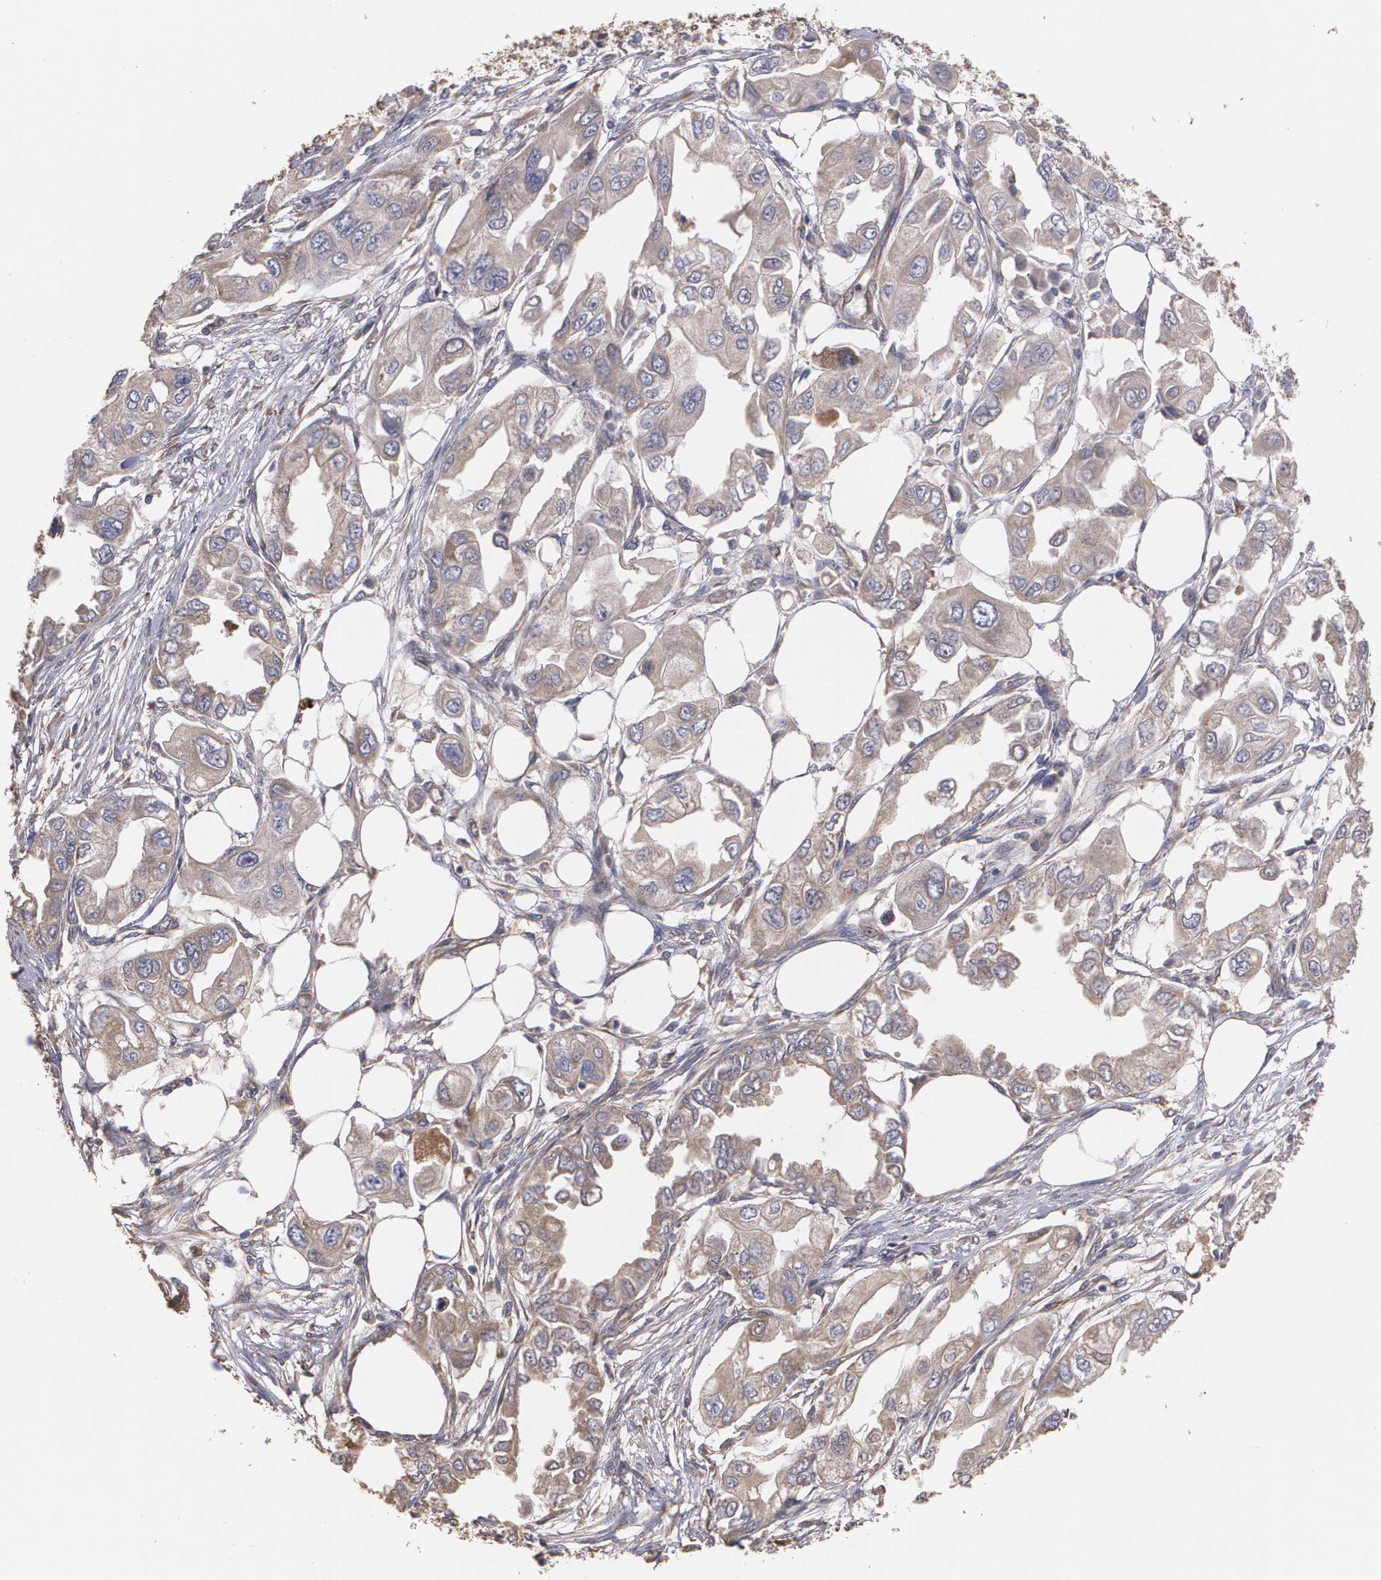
{"staining": {"intensity": "weak", "quantity": ">75%", "location": "cytoplasmic/membranous"}, "tissue": "endometrial cancer", "cell_type": "Tumor cells", "image_type": "cancer", "snomed": [{"axis": "morphology", "description": "Adenocarcinoma, NOS"}, {"axis": "topography", "description": "Endometrium"}], "caption": "Weak cytoplasmic/membranous expression is seen in about >75% of tumor cells in endometrial adenocarcinoma.", "gene": "PON1", "patient": {"sex": "female", "age": 67}}